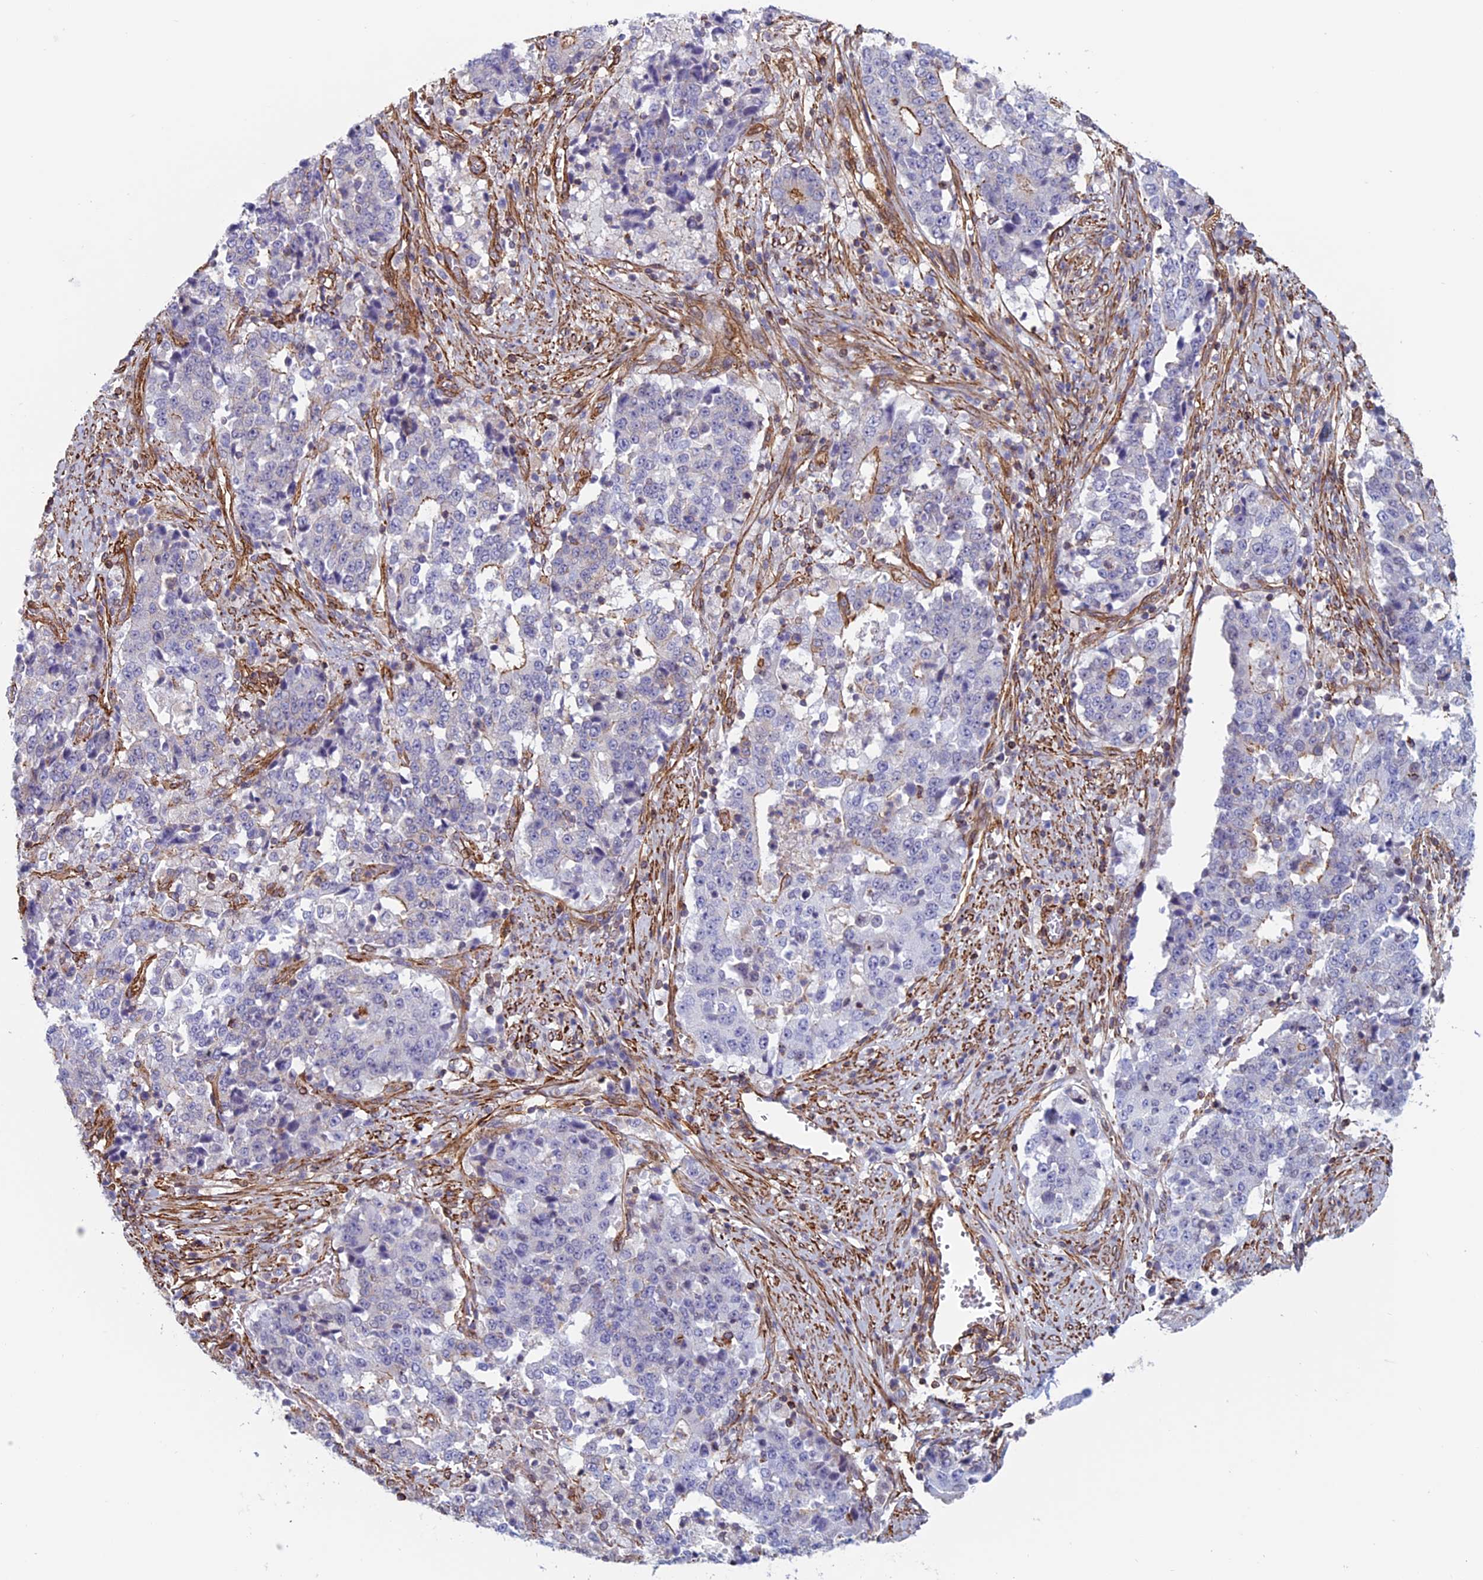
{"staining": {"intensity": "negative", "quantity": "none", "location": "none"}, "tissue": "stomach cancer", "cell_type": "Tumor cells", "image_type": "cancer", "snomed": [{"axis": "morphology", "description": "Adenocarcinoma, NOS"}, {"axis": "topography", "description": "Stomach"}], "caption": "Immunohistochemical staining of stomach adenocarcinoma exhibits no significant staining in tumor cells.", "gene": "ANGPTL2", "patient": {"sex": "male", "age": 59}}